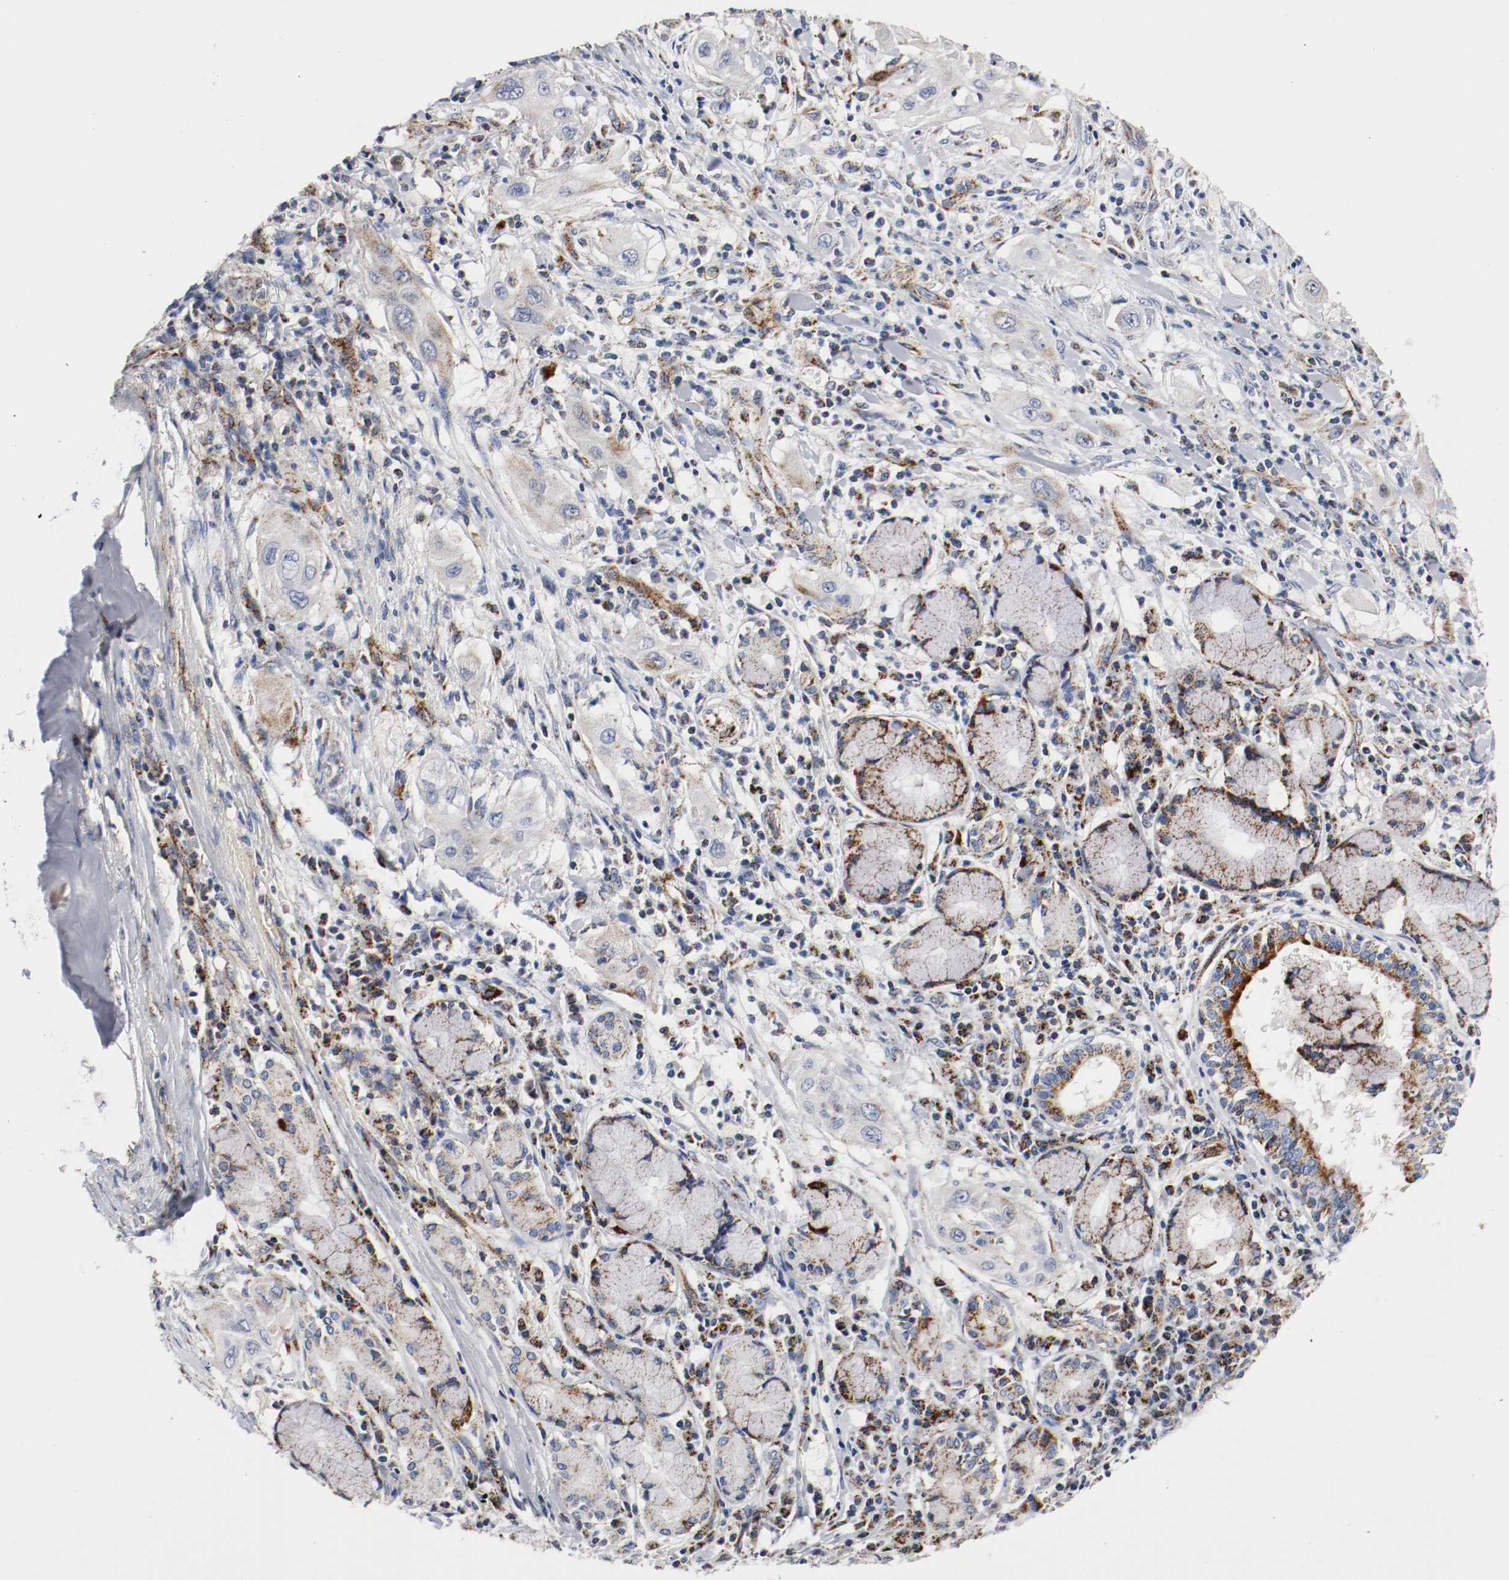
{"staining": {"intensity": "weak", "quantity": "25%-75%", "location": "cytoplasmic/membranous"}, "tissue": "lung cancer", "cell_type": "Tumor cells", "image_type": "cancer", "snomed": [{"axis": "morphology", "description": "Squamous cell carcinoma, NOS"}, {"axis": "topography", "description": "Lung"}], "caption": "A brown stain labels weak cytoplasmic/membranous positivity of a protein in human squamous cell carcinoma (lung) tumor cells.", "gene": "TUBD1", "patient": {"sex": "female", "age": 47}}